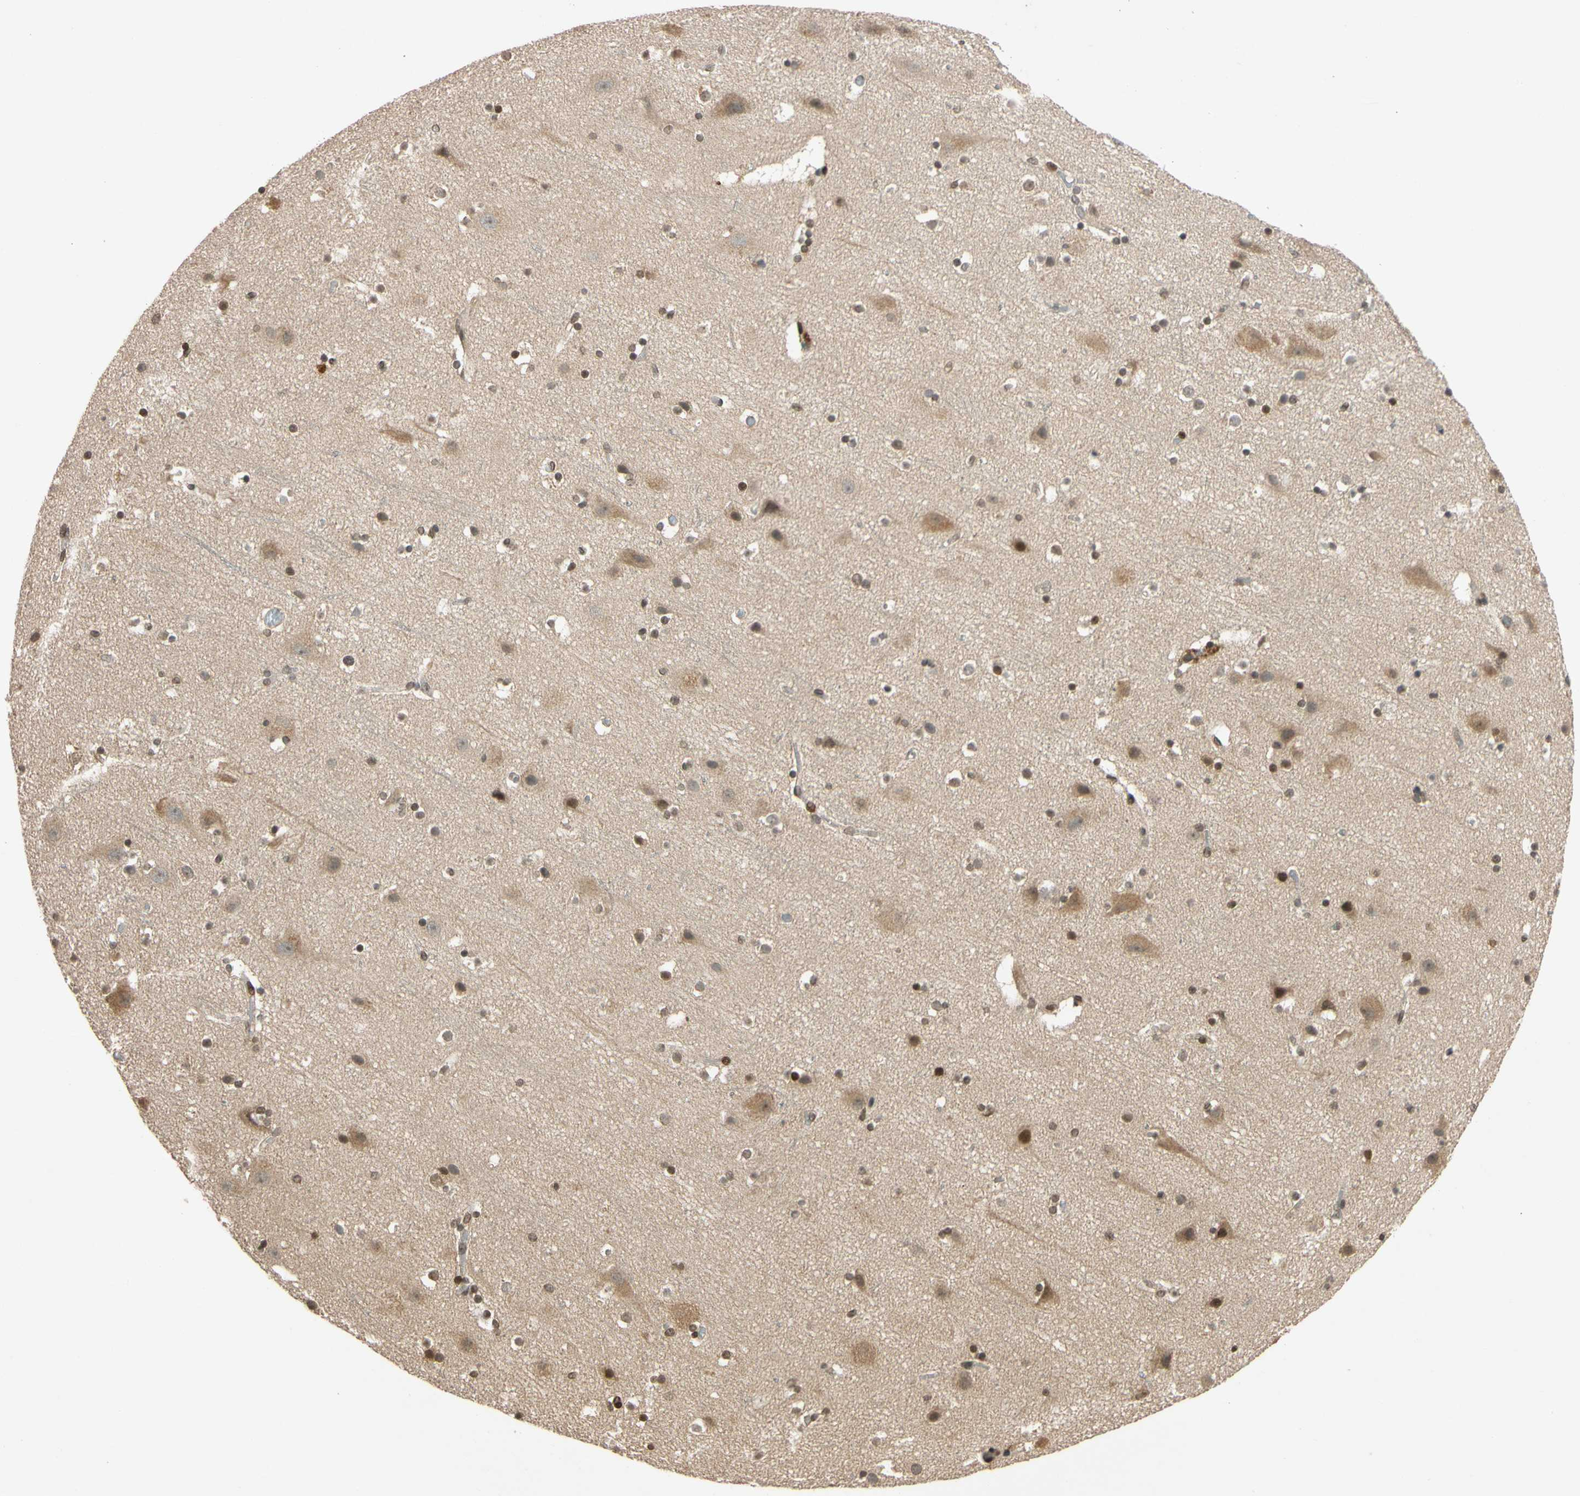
{"staining": {"intensity": "moderate", "quantity": "25%-75%", "location": "cytoplasmic/membranous"}, "tissue": "cerebral cortex", "cell_type": "Endothelial cells", "image_type": "normal", "snomed": [{"axis": "morphology", "description": "Normal tissue, NOS"}, {"axis": "topography", "description": "Cerebral cortex"}], "caption": "Protein expression analysis of benign human cerebral cortex reveals moderate cytoplasmic/membranous staining in approximately 25%-75% of endothelial cells.", "gene": "MBTPS2", "patient": {"sex": "male", "age": 45}}